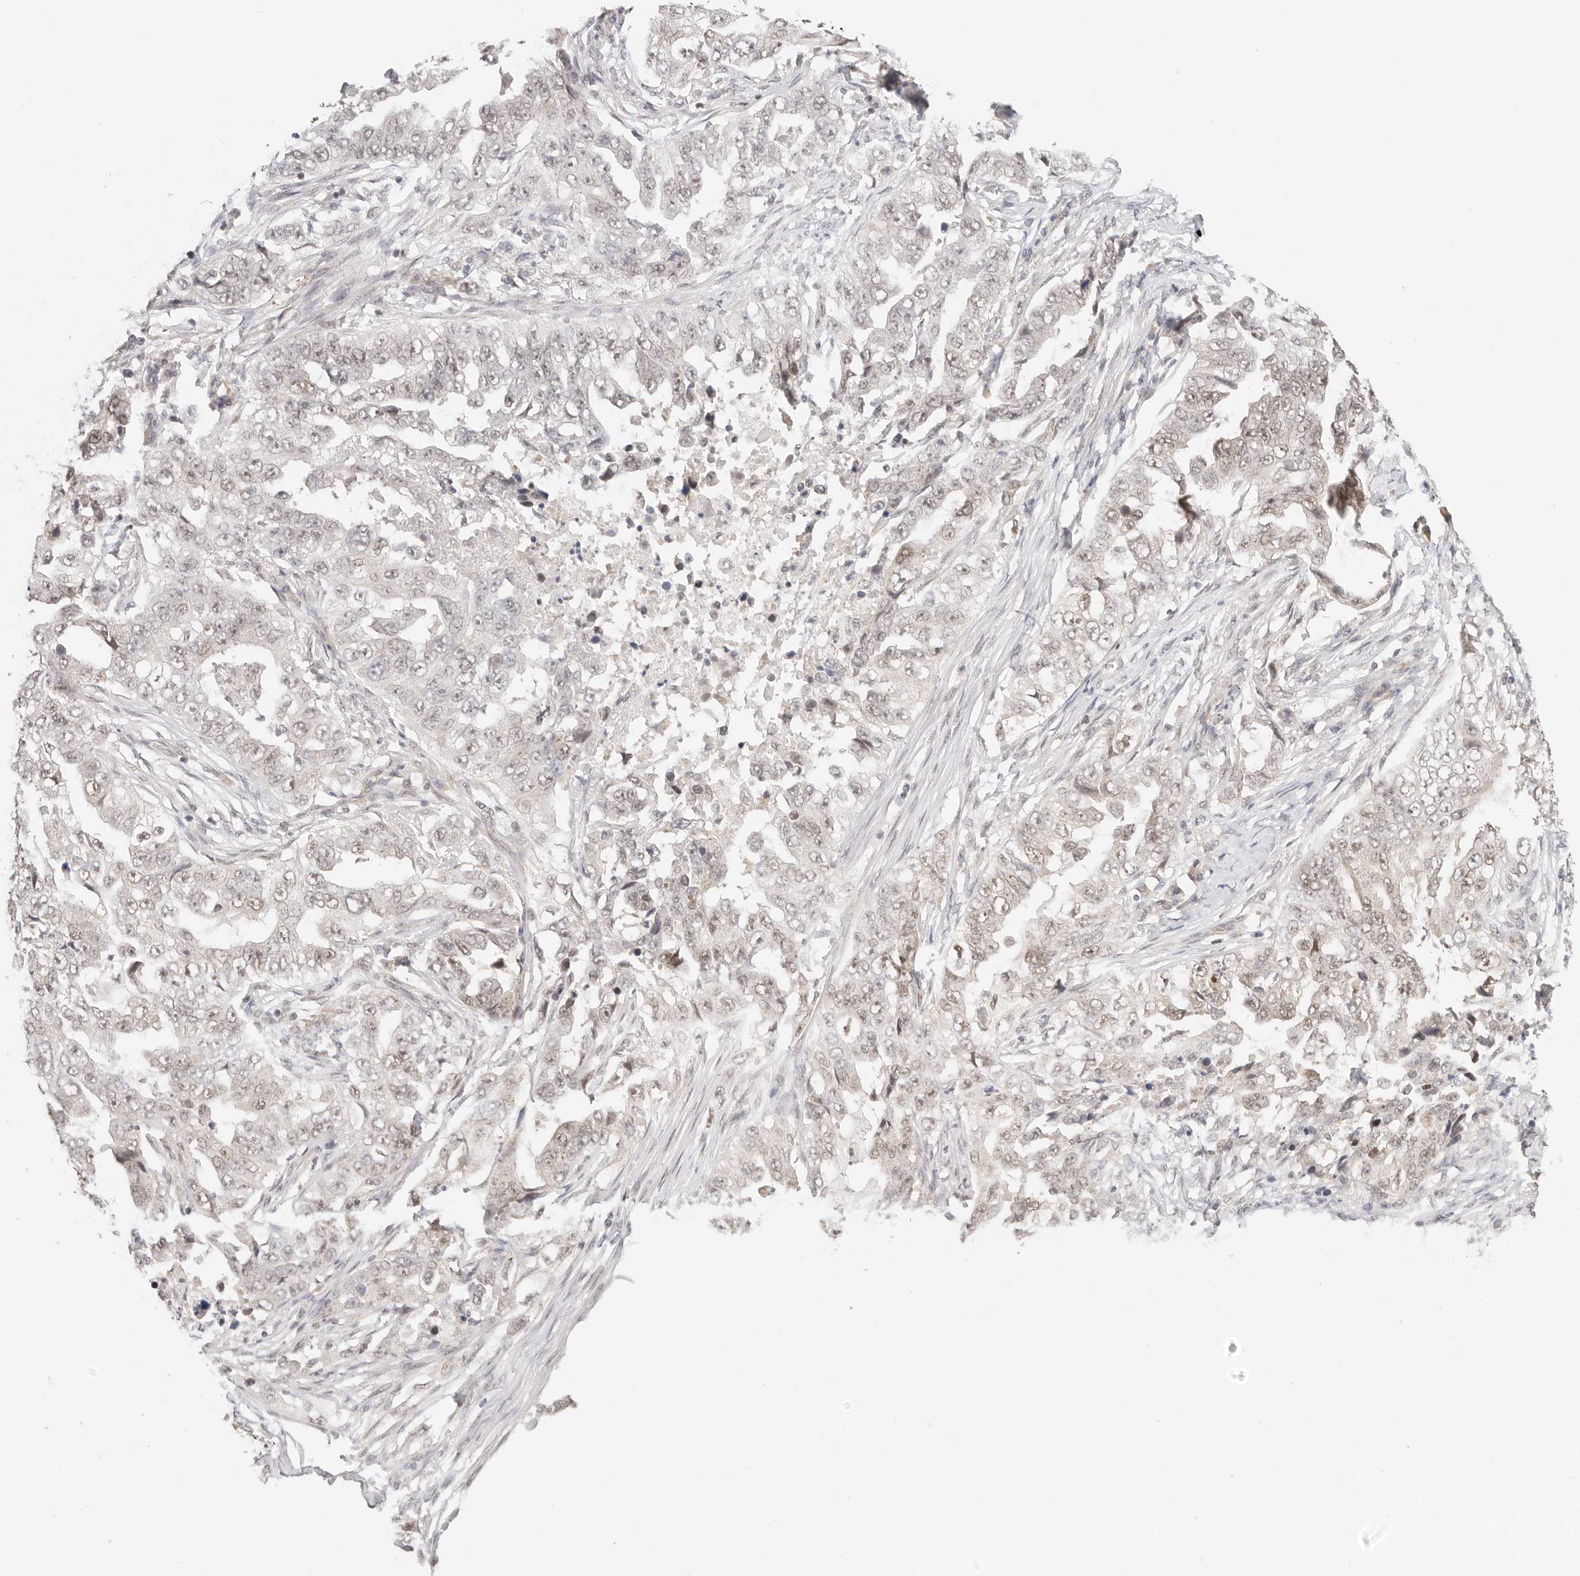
{"staining": {"intensity": "weak", "quantity": ">75%", "location": "nuclear"}, "tissue": "lung cancer", "cell_type": "Tumor cells", "image_type": "cancer", "snomed": [{"axis": "morphology", "description": "Adenocarcinoma, NOS"}, {"axis": "topography", "description": "Lung"}], "caption": "This photomicrograph shows IHC staining of human adenocarcinoma (lung), with low weak nuclear expression in about >75% of tumor cells.", "gene": "RFC3", "patient": {"sex": "female", "age": 51}}